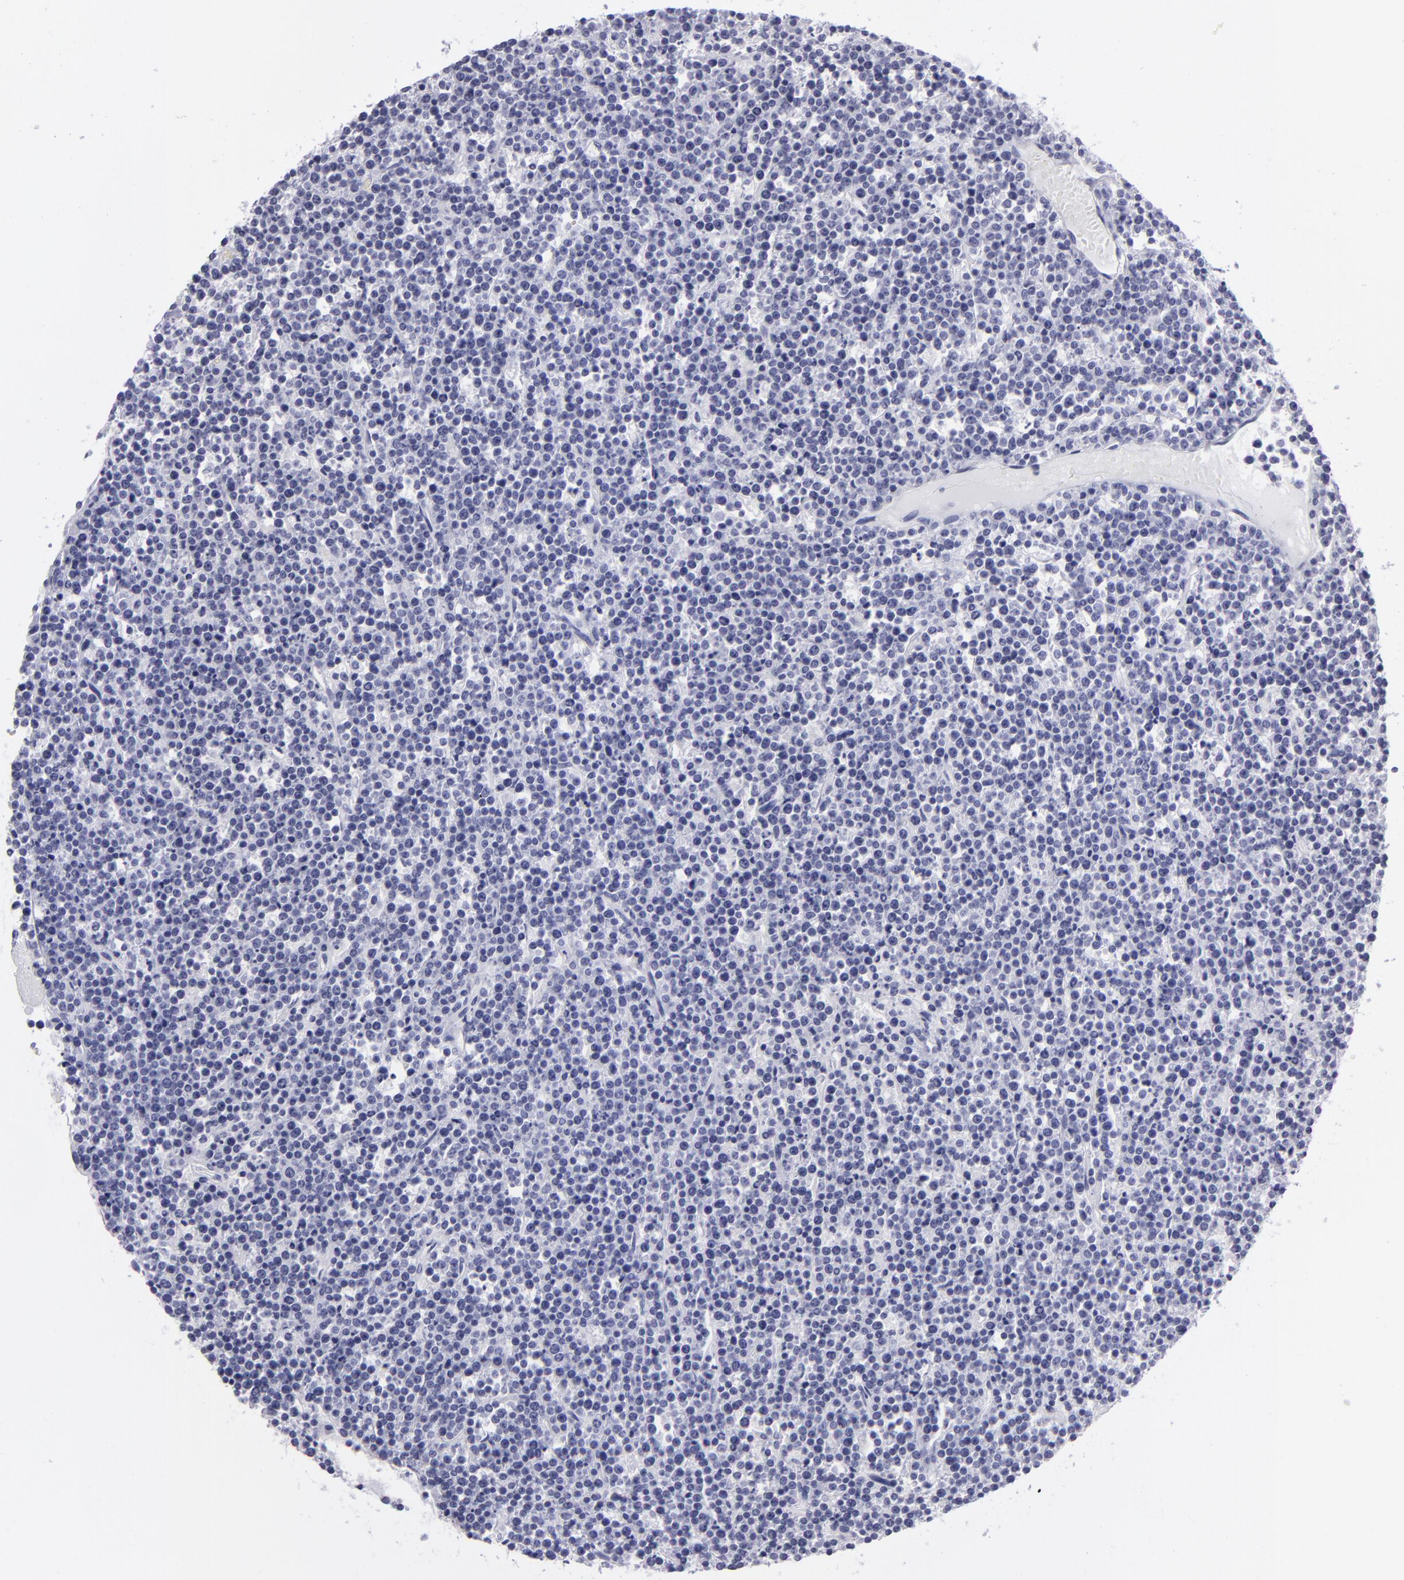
{"staining": {"intensity": "negative", "quantity": "none", "location": "none"}, "tissue": "lymphoma", "cell_type": "Tumor cells", "image_type": "cancer", "snomed": [{"axis": "morphology", "description": "Malignant lymphoma, non-Hodgkin's type, High grade"}, {"axis": "topography", "description": "Ovary"}], "caption": "Lymphoma stained for a protein using IHC reveals no staining tumor cells.", "gene": "VIL1", "patient": {"sex": "female", "age": 56}}